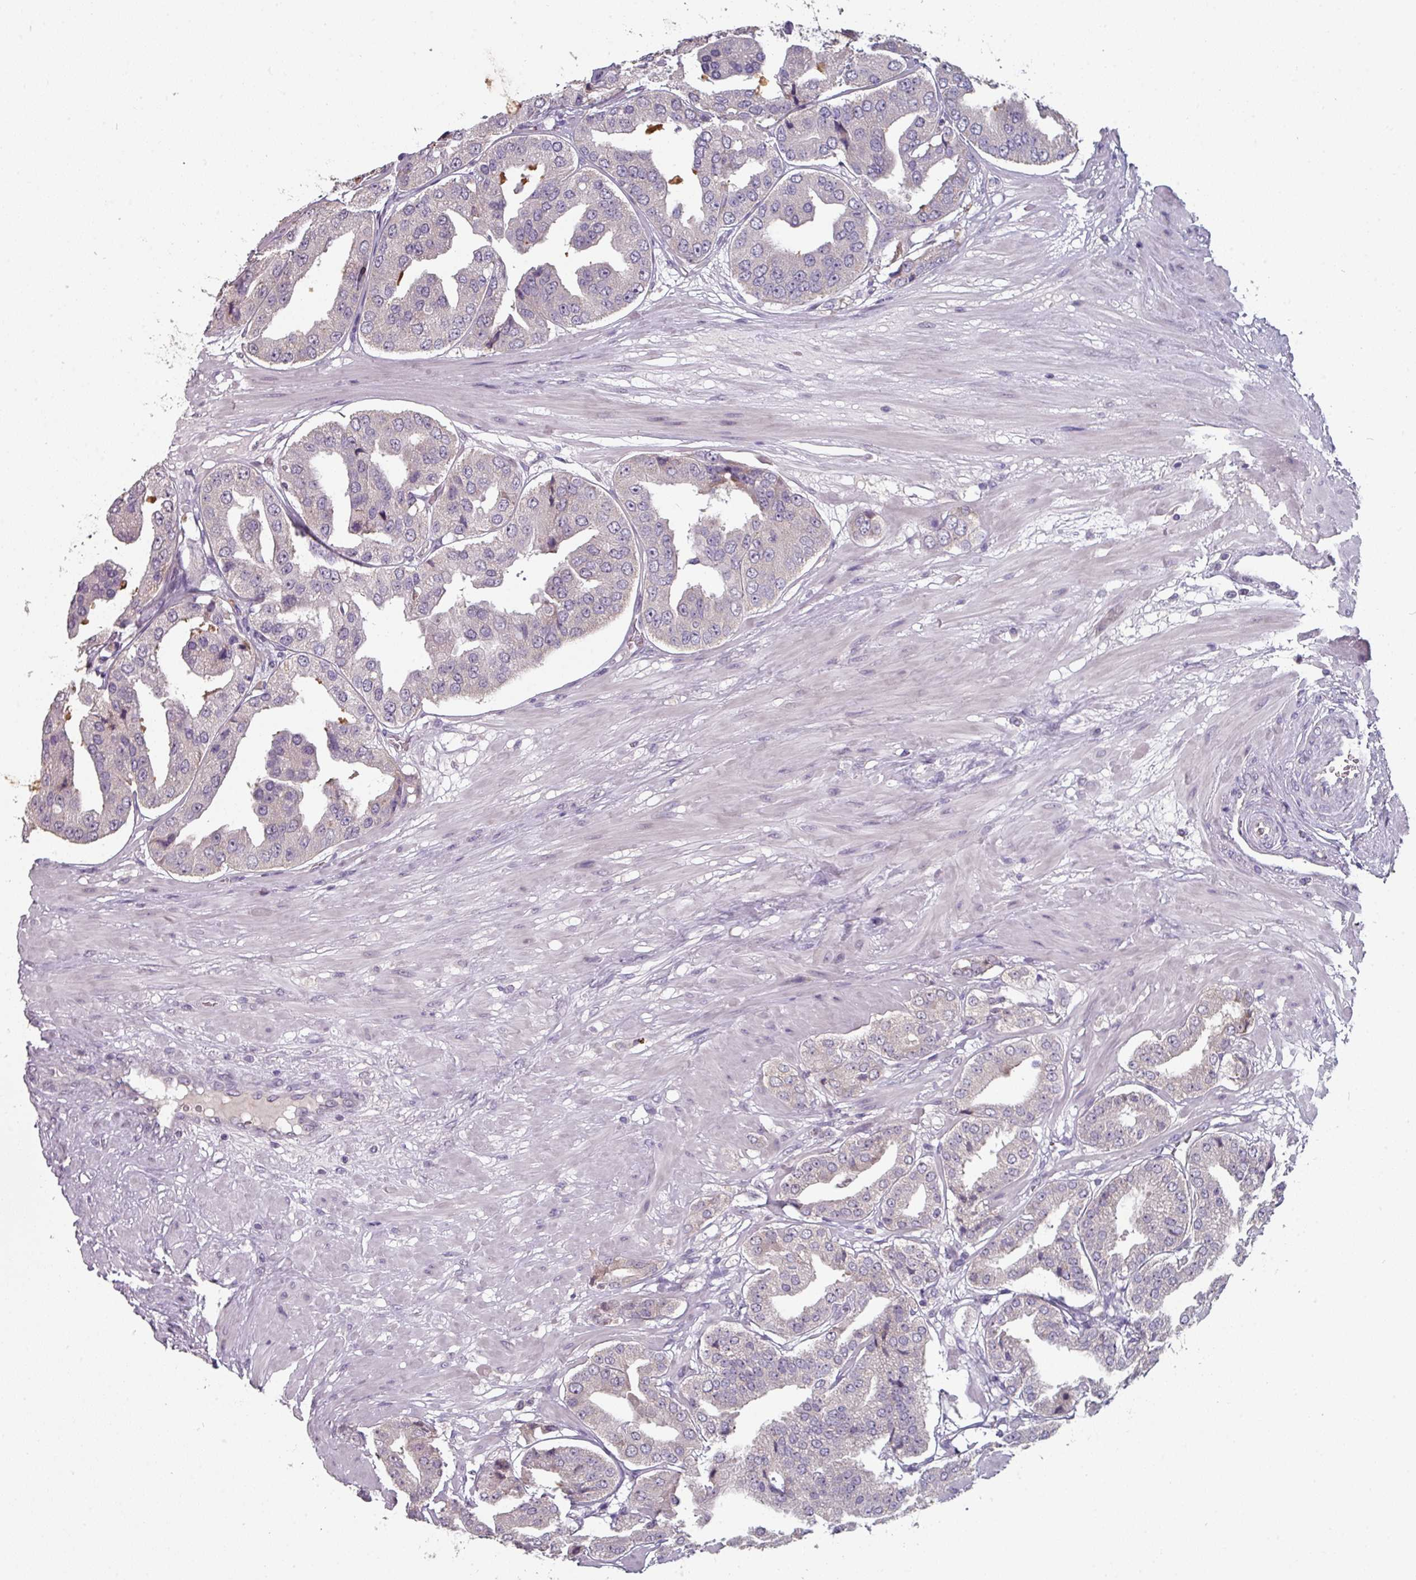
{"staining": {"intensity": "negative", "quantity": "none", "location": "none"}, "tissue": "prostate cancer", "cell_type": "Tumor cells", "image_type": "cancer", "snomed": [{"axis": "morphology", "description": "Adenocarcinoma, High grade"}, {"axis": "topography", "description": "Prostate"}], "caption": "Immunohistochemistry of high-grade adenocarcinoma (prostate) shows no staining in tumor cells.", "gene": "PRAMEF8", "patient": {"sex": "male", "age": 63}}